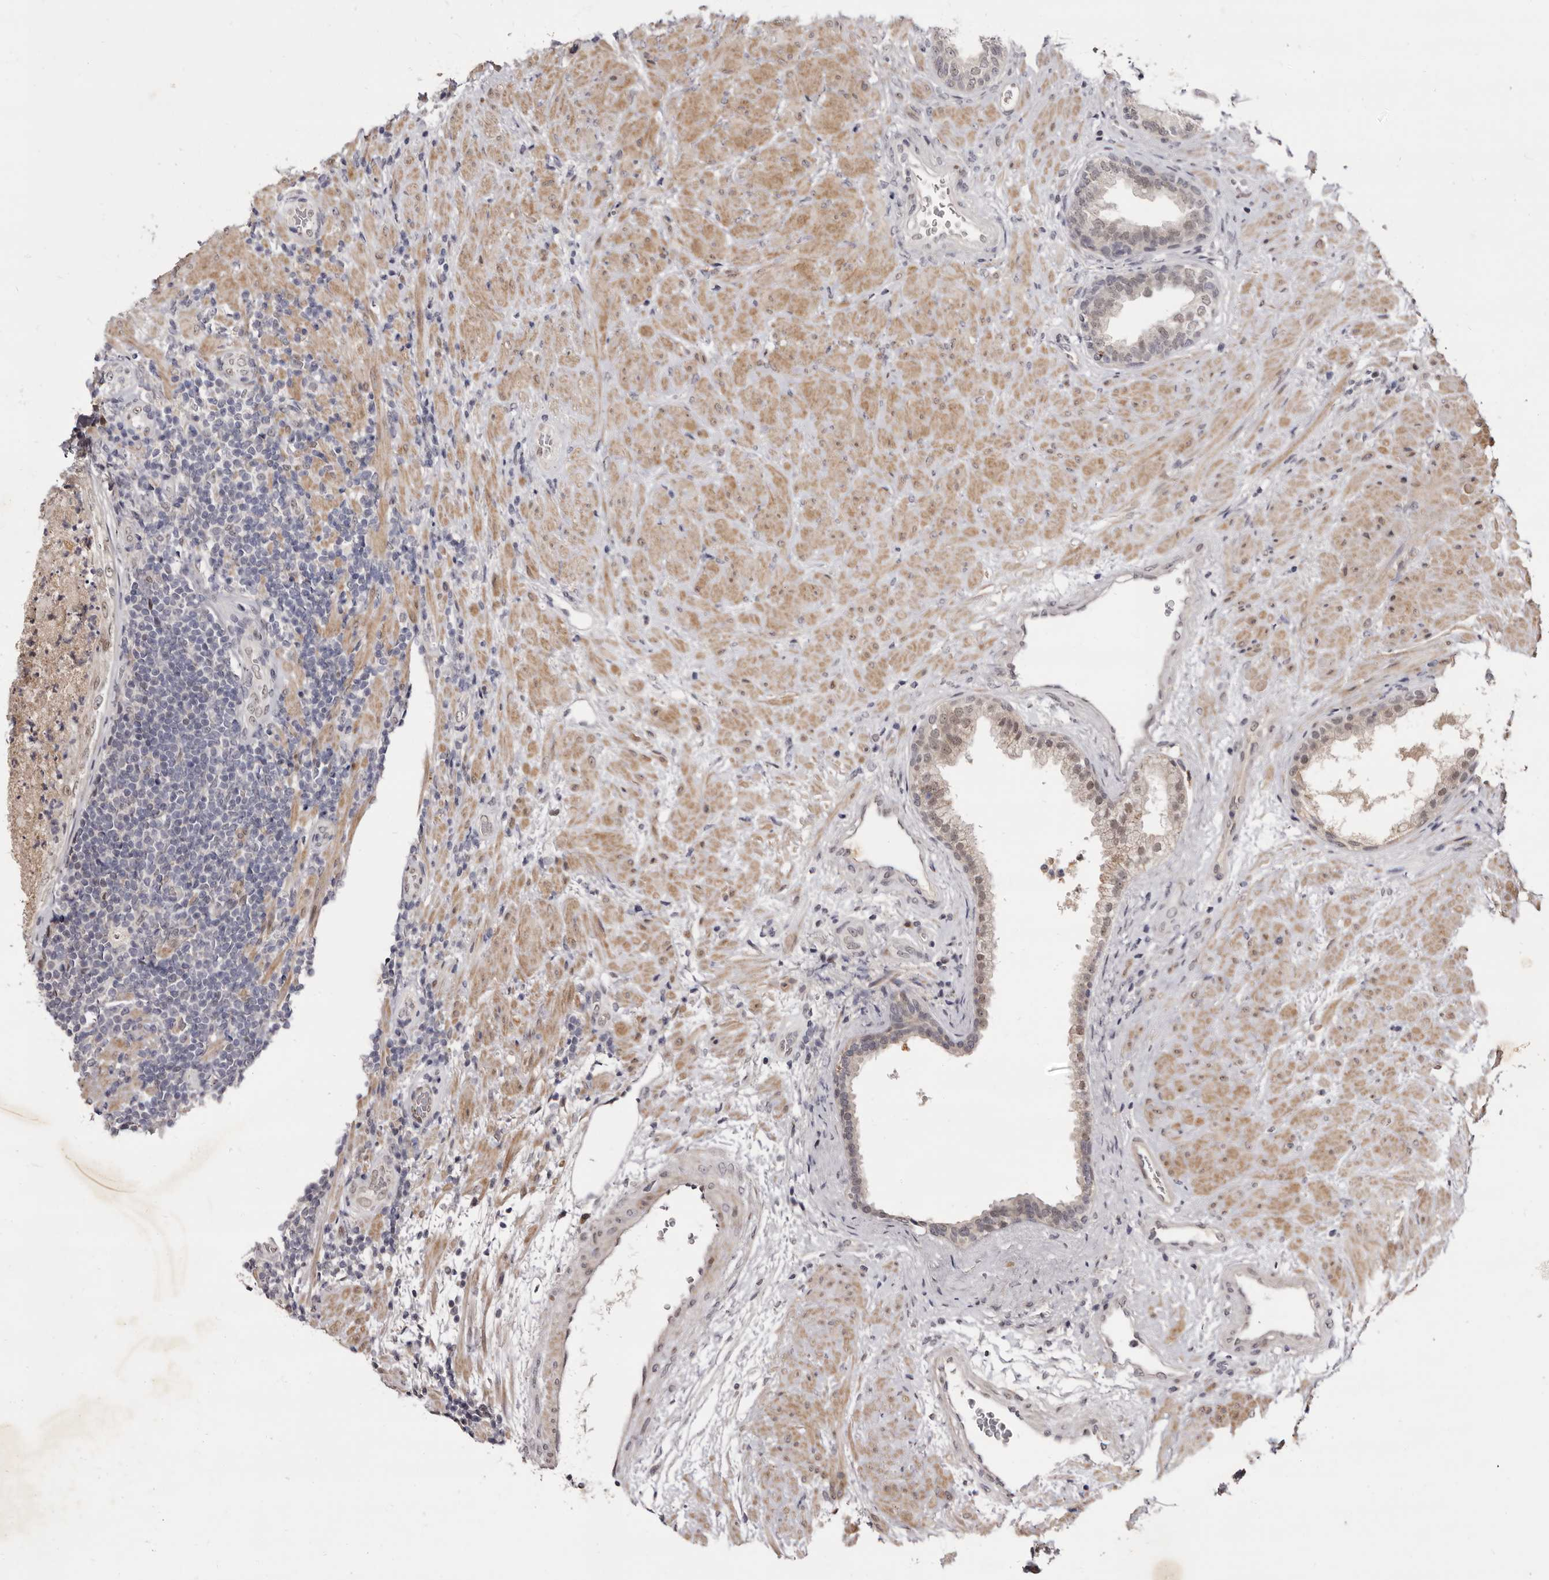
{"staining": {"intensity": "moderate", "quantity": "25%-75%", "location": "cytoplasmic/membranous,nuclear"}, "tissue": "prostate", "cell_type": "Glandular cells", "image_type": "normal", "snomed": [{"axis": "morphology", "description": "Normal tissue, NOS"}, {"axis": "topography", "description": "Prostate"}], "caption": "Glandular cells exhibit medium levels of moderate cytoplasmic/membranous,nuclear expression in approximately 25%-75% of cells in unremarkable prostate.", "gene": "ZNF326", "patient": {"sex": "male", "age": 76}}